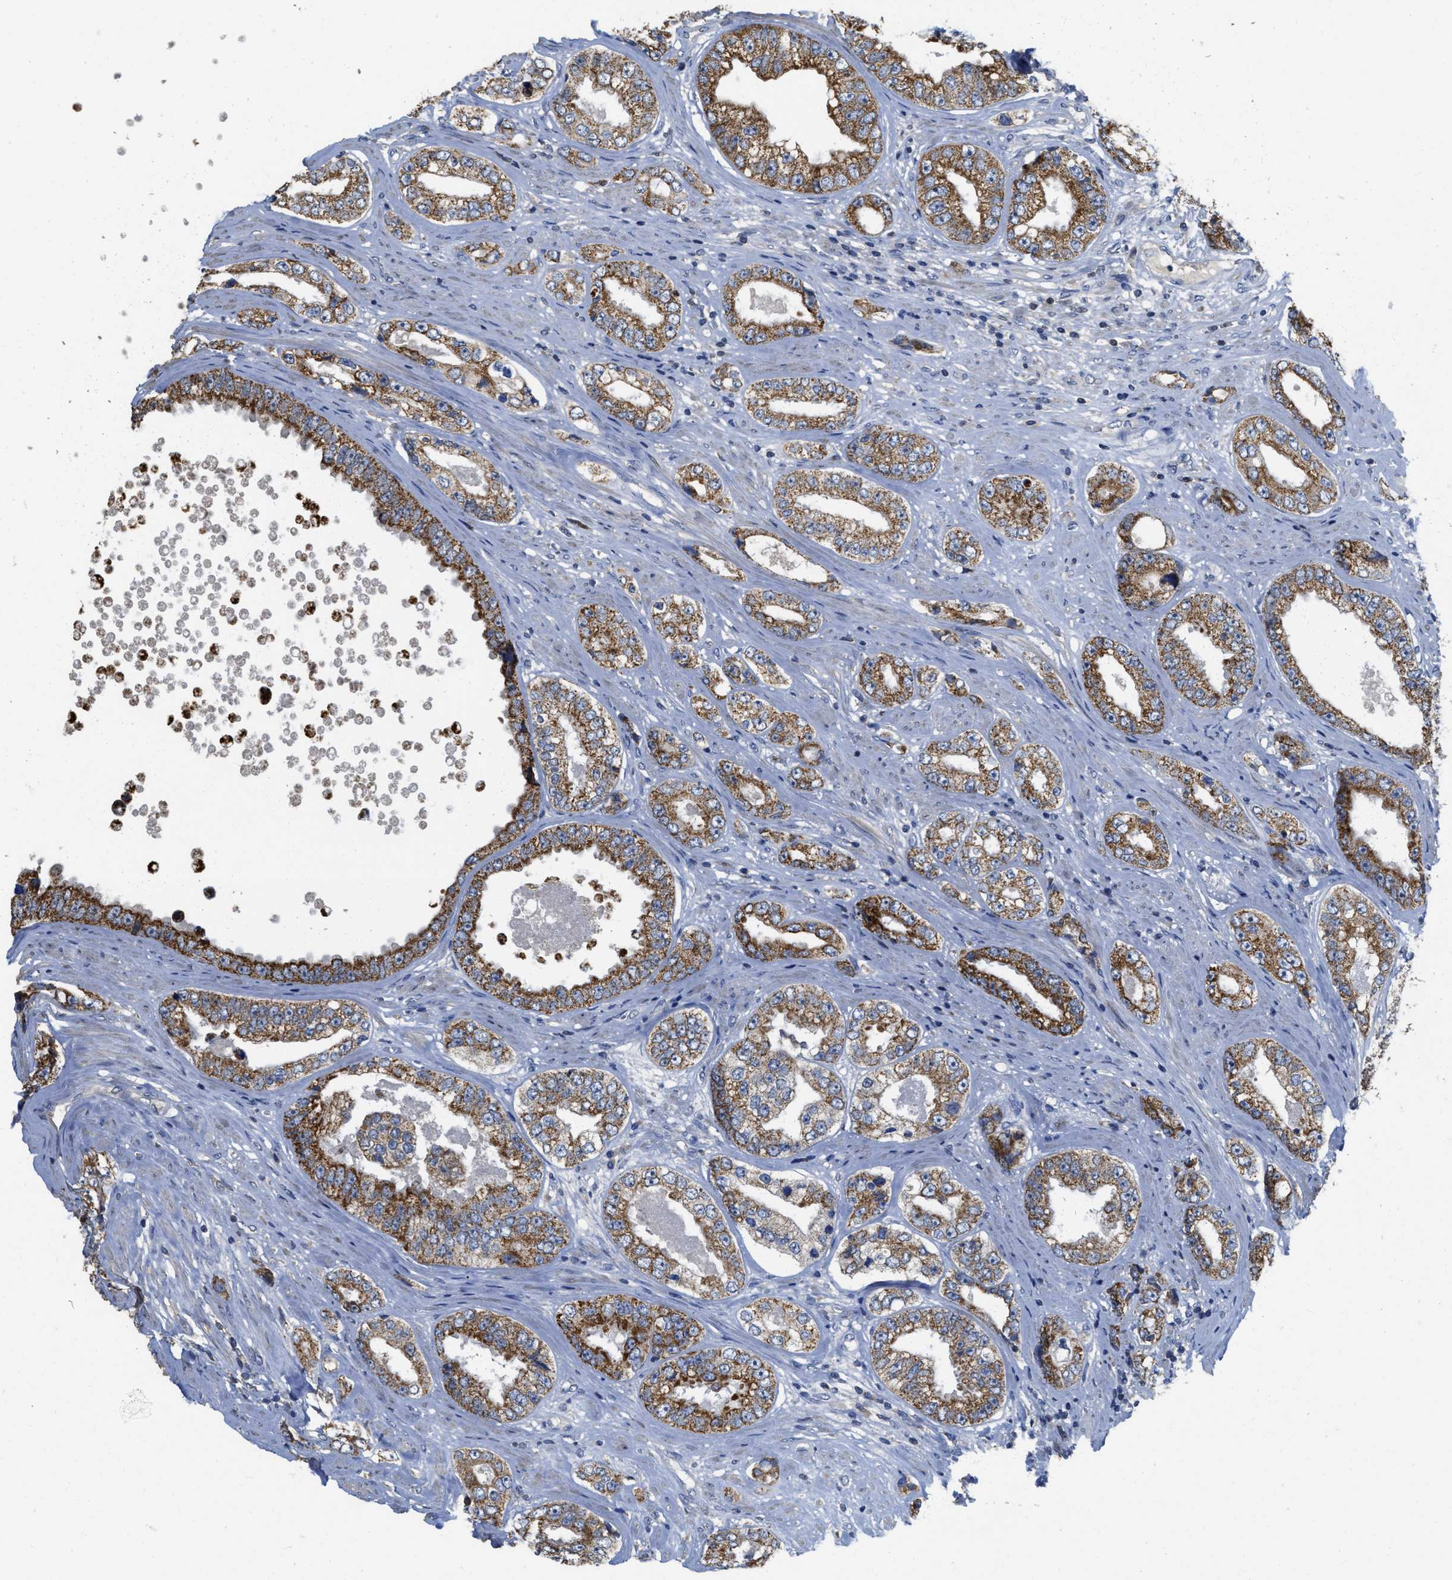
{"staining": {"intensity": "strong", "quantity": ">75%", "location": "cytoplasmic/membranous"}, "tissue": "prostate cancer", "cell_type": "Tumor cells", "image_type": "cancer", "snomed": [{"axis": "morphology", "description": "Adenocarcinoma, High grade"}, {"axis": "topography", "description": "Prostate"}], "caption": "Immunohistochemical staining of adenocarcinoma (high-grade) (prostate) exhibits high levels of strong cytoplasmic/membranous positivity in approximately >75% of tumor cells.", "gene": "SFXN2", "patient": {"sex": "male", "age": 61}}